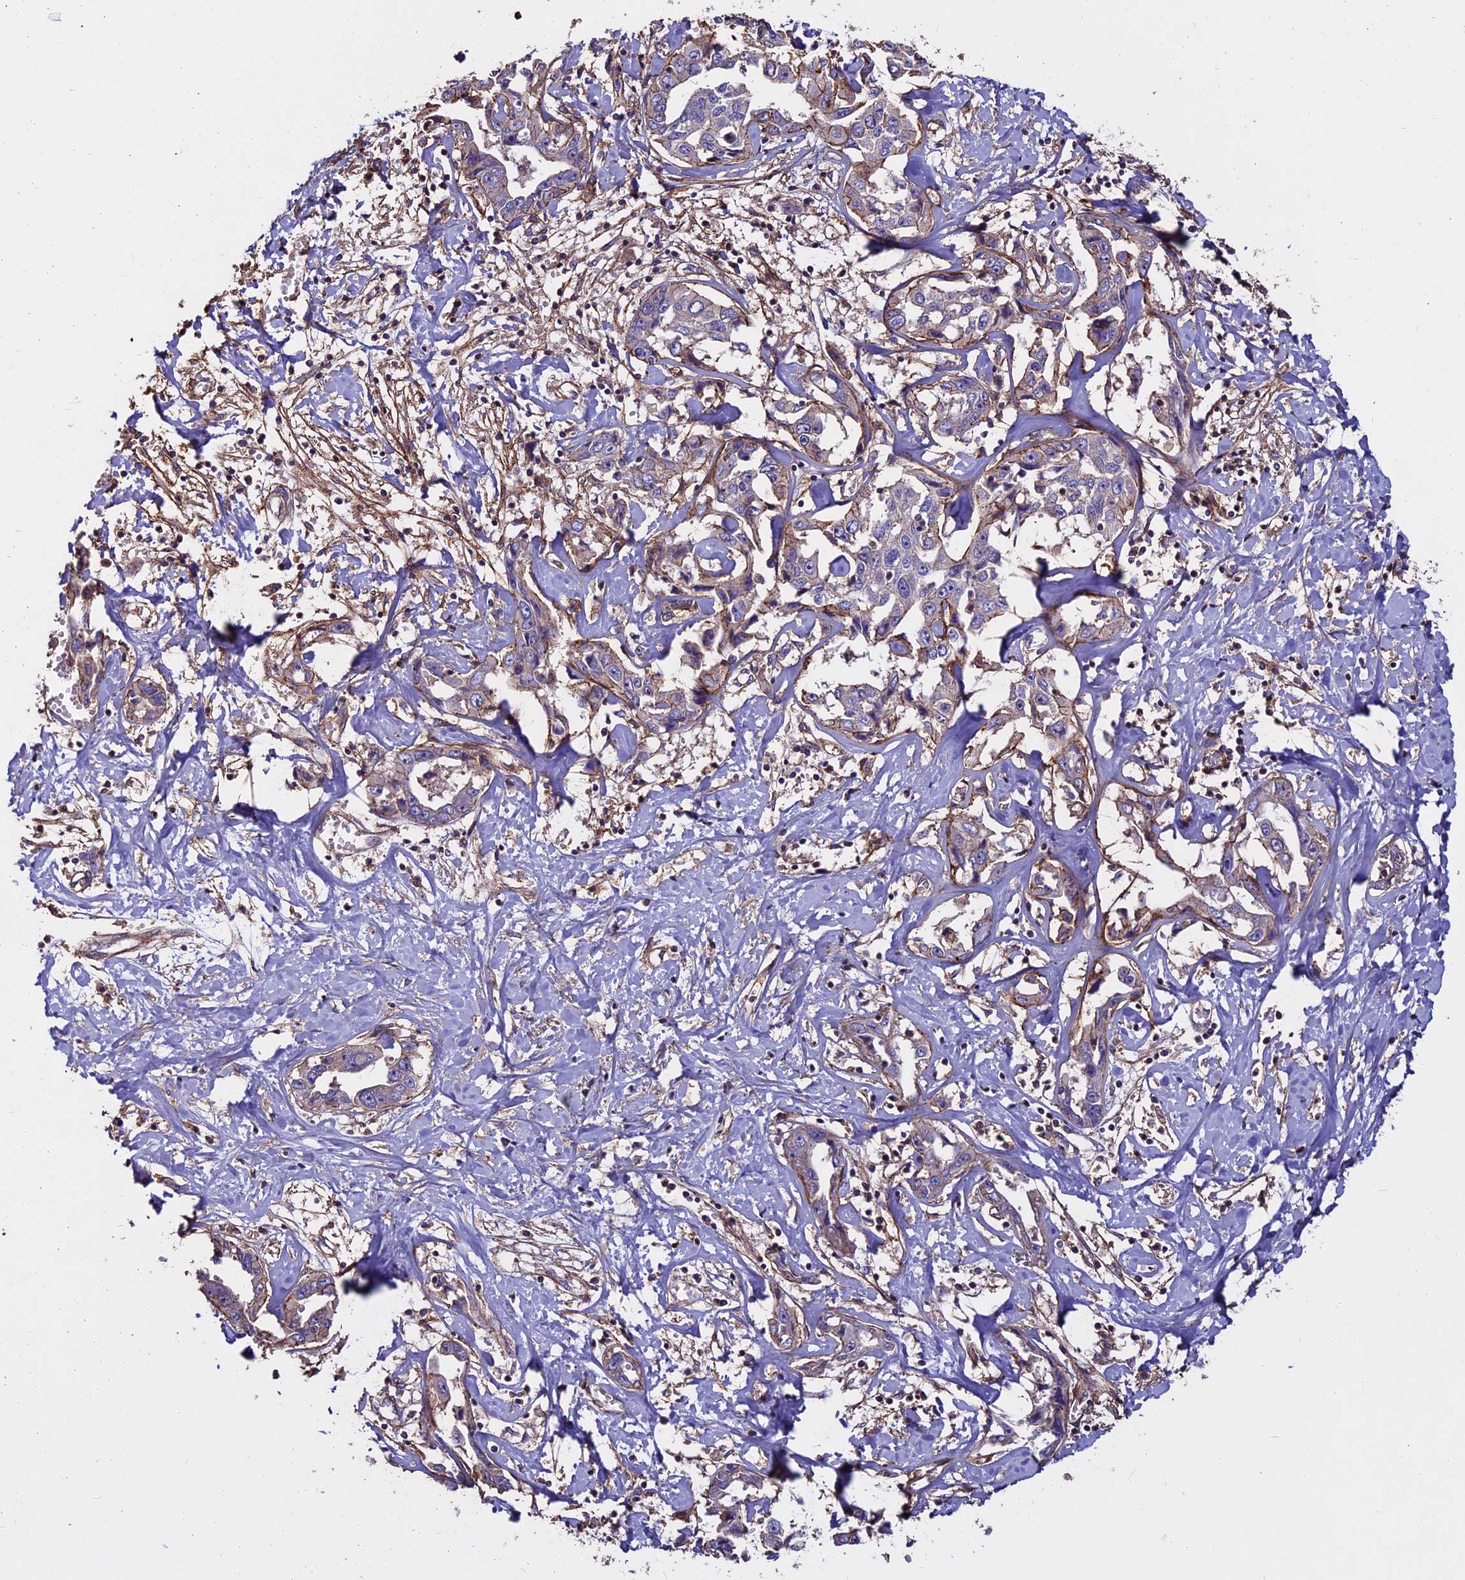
{"staining": {"intensity": "weak", "quantity": "25%-75%", "location": "cytoplasmic/membranous"}, "tissue": "liver cancer", "cell_type": "Tumor cells", "image_type": "cancer", "snomed": [{"axis": "morphology", "description": "Cholangiocarcinoma"}, {"axis": "topography", "description": "Liver"}], "caption": "Protein expression analysis of human cholangiocarcinoma (liver) reveals weak cytoplasmic/membranous expression in approximately 25%-75% of tumor cells. Using DAB (brown) and hematoxylin (blue) stains, captured at high magnification using brightfield microscopy.", "gene": "EVA1B", "patient": {"sex": "male", "age": 59}}